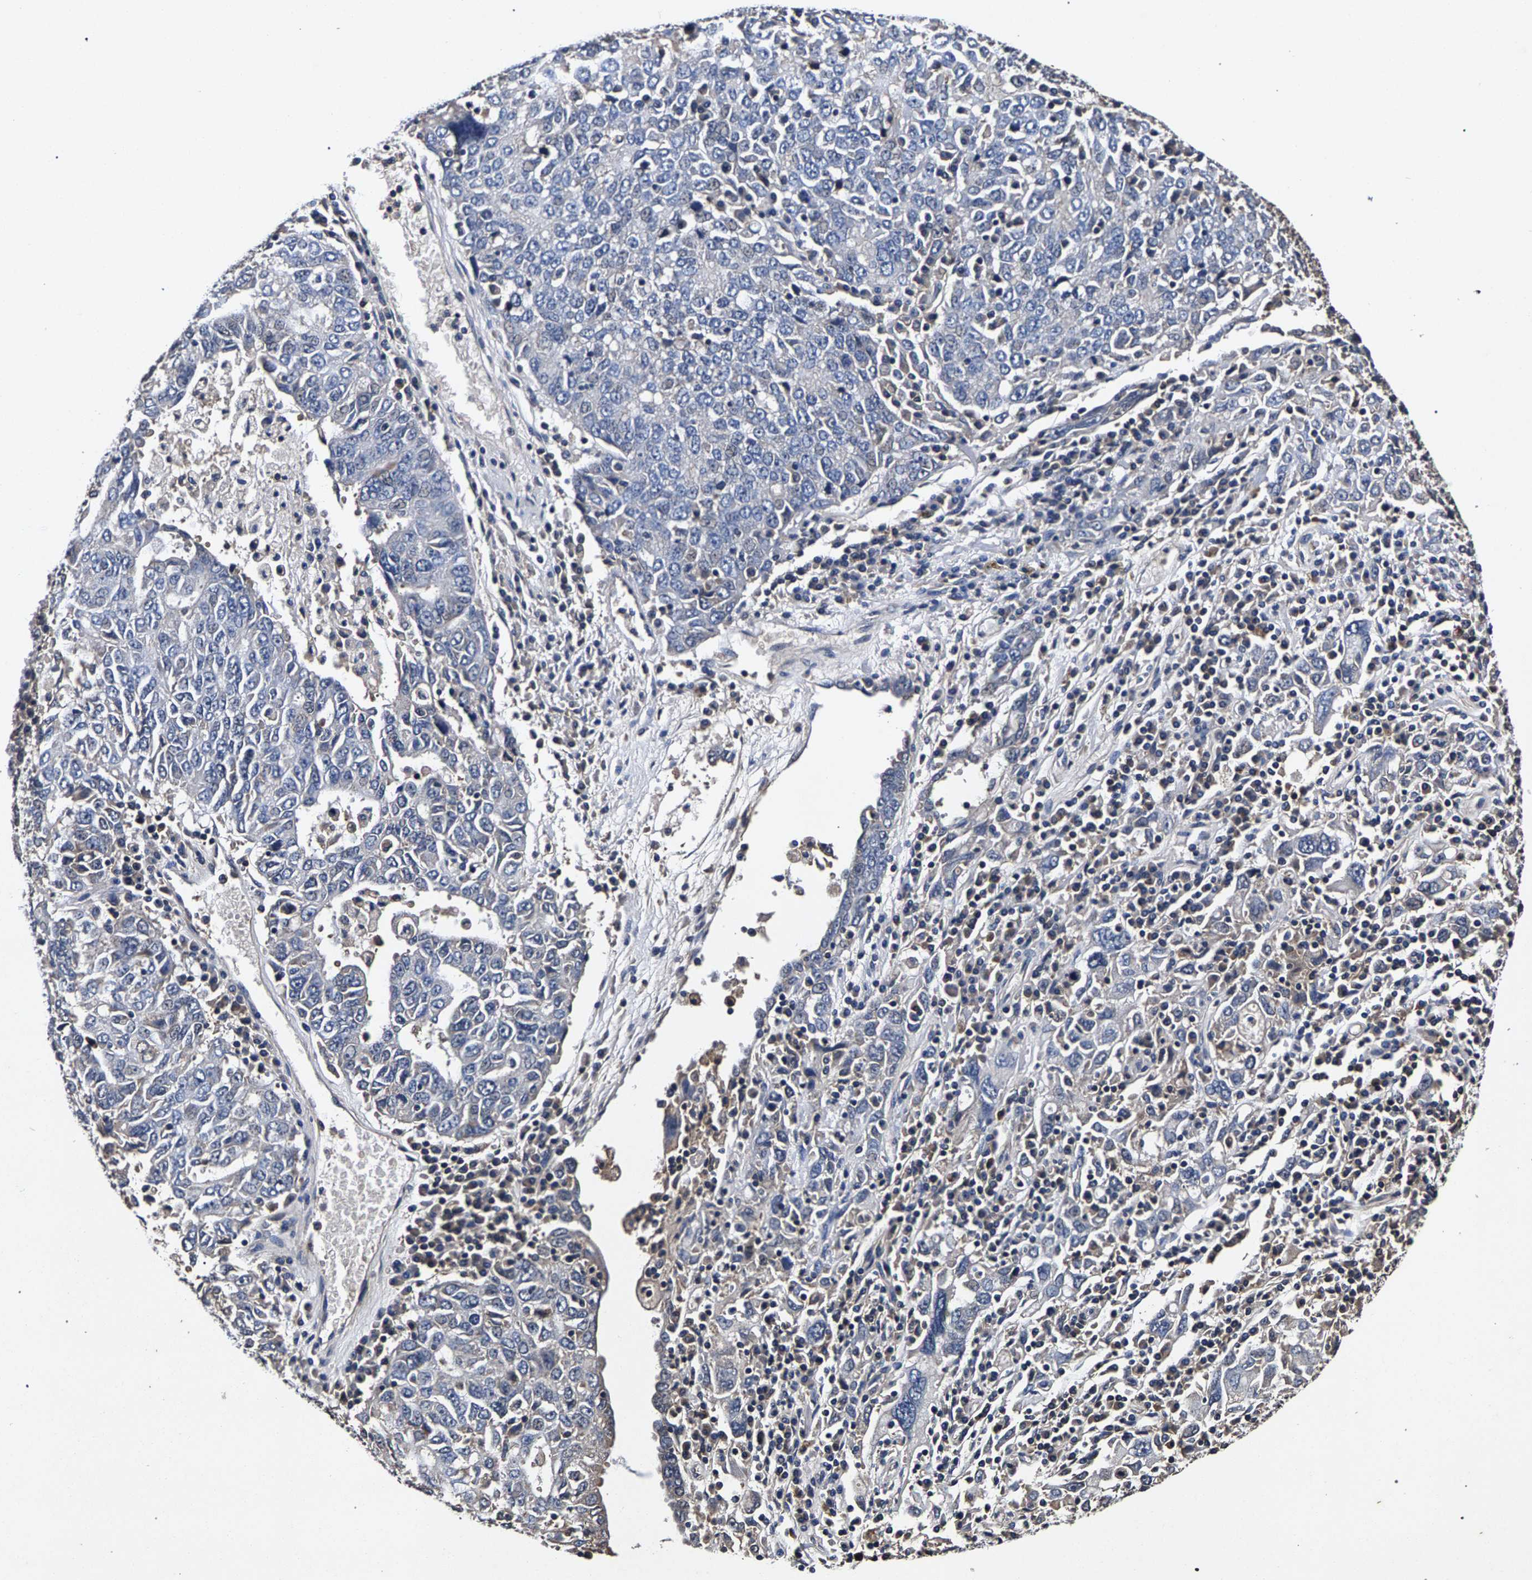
{"staining": {"intensity": "negative", "quantity": "none", "location": "none"}, "tissue": "ovarian cancer", "cell_type": "Tumor cells", "image_type": "cancer", "snomed": [{"axis": "morphology", "description": "Carcinoma, endometroid"}, {"axis": "topography", "description": "Ovary"}], "caption": "High power microscopy image of an IHC photomicrograph of ovarian cancer, revealing no significant positivity in tumor cells. (Stains: DAB IHC with hematoxylin counter stain, Microscopy: brightfield microscopy at high magnification).", "gene": "MARCHF7", "patient": {"sex": "female", "age": 62}}